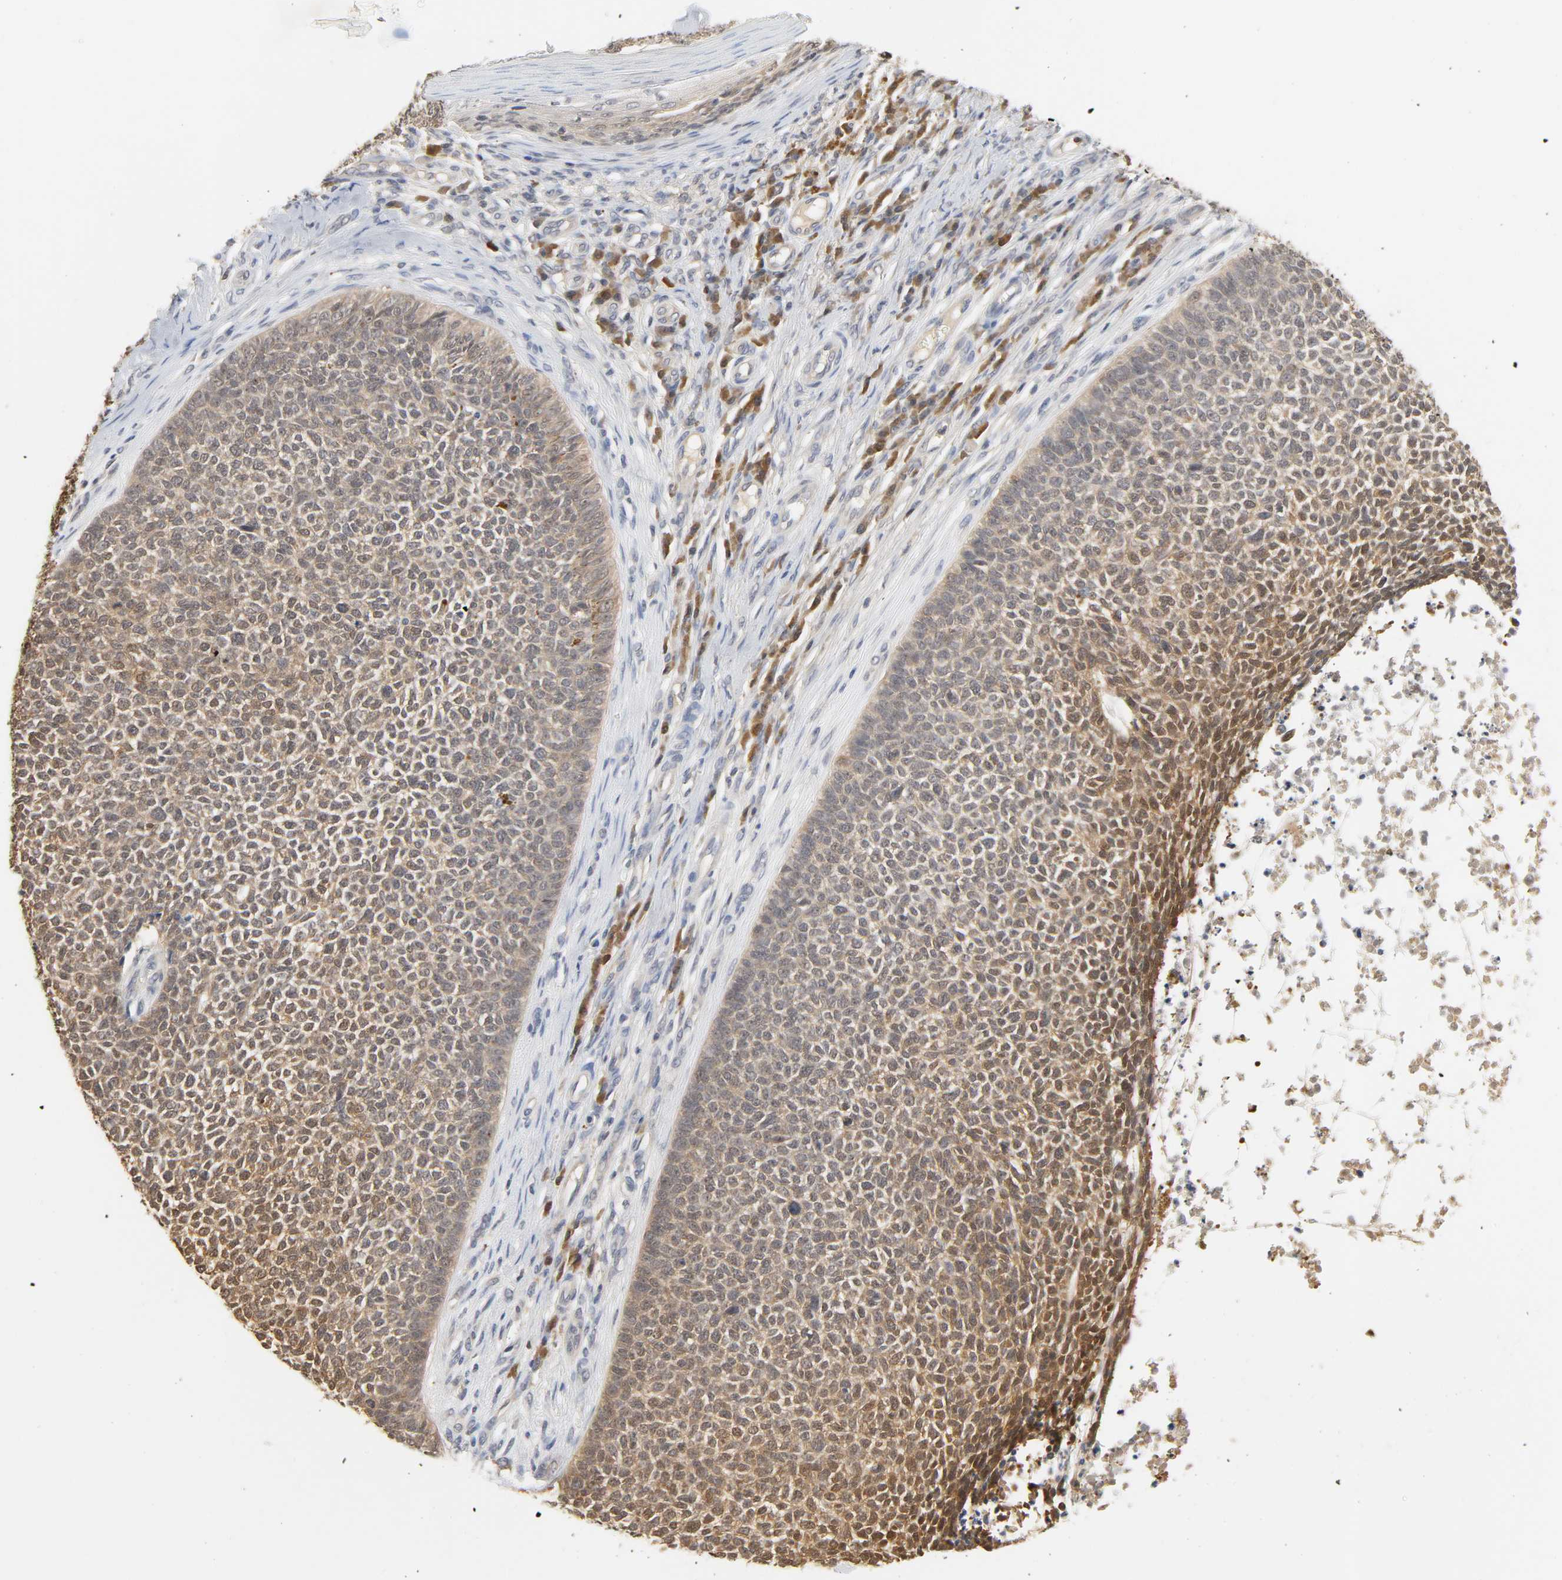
{"staining": {"intensity": "moderate", "quantity": ">75%", "location": "cytoplasmic/membranous"}, "tissue": "skin cancer", "cell_type": "Tumor cells", "image_type": "cancer", "snomed": [{"axis": "morphology", "description": "Basal cell carcinoma"}, {"axis": "topography", "description": "Skin"}], "caption": "Immunohistochemical staining of skin basal cell carcinoma reveals medium levels of moderate cytoplasmic/membranous protein positivity in about >75% of tumor cells.", "gene": "MIF", "patient": {"sex": "female", "age": 84}}